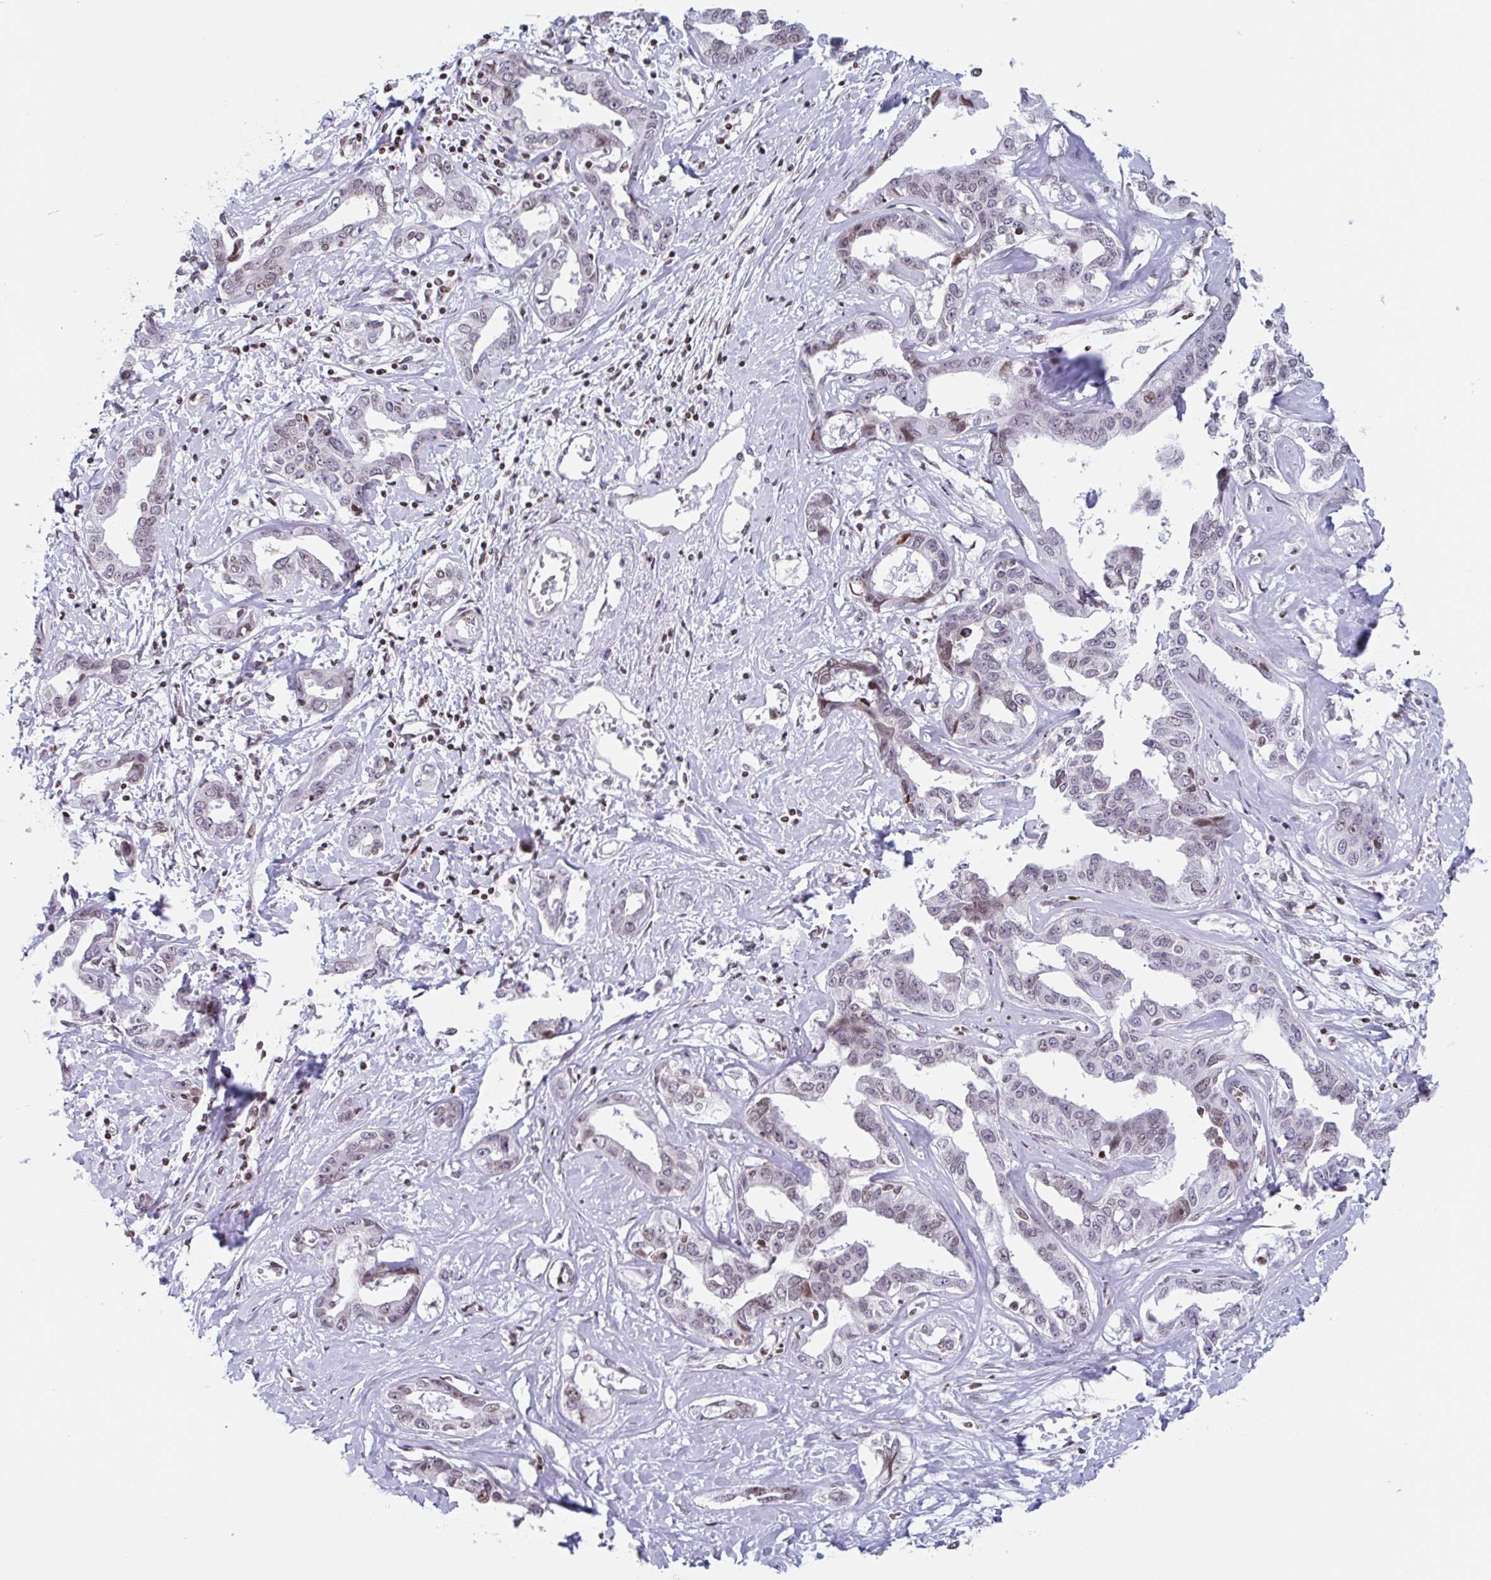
{"staining": {"intensity": "moderate", "quantity": ">75%", "location": "nuclear"}, "tissue": "liver cancer", "cell_type": "Tumor cells", "image_type": "cancer", "snomed": [{"axis": "morphology", "description": "Cholangiocarcinoma"}, {"axis": "topography", "description": "Liver"}], "caption": "A brown stain highlights moderate nuclear expression of a protein in human liver cancer tumor cells.", "gene": "NOL6", "patient": {"sex": "male", "age": 59}}